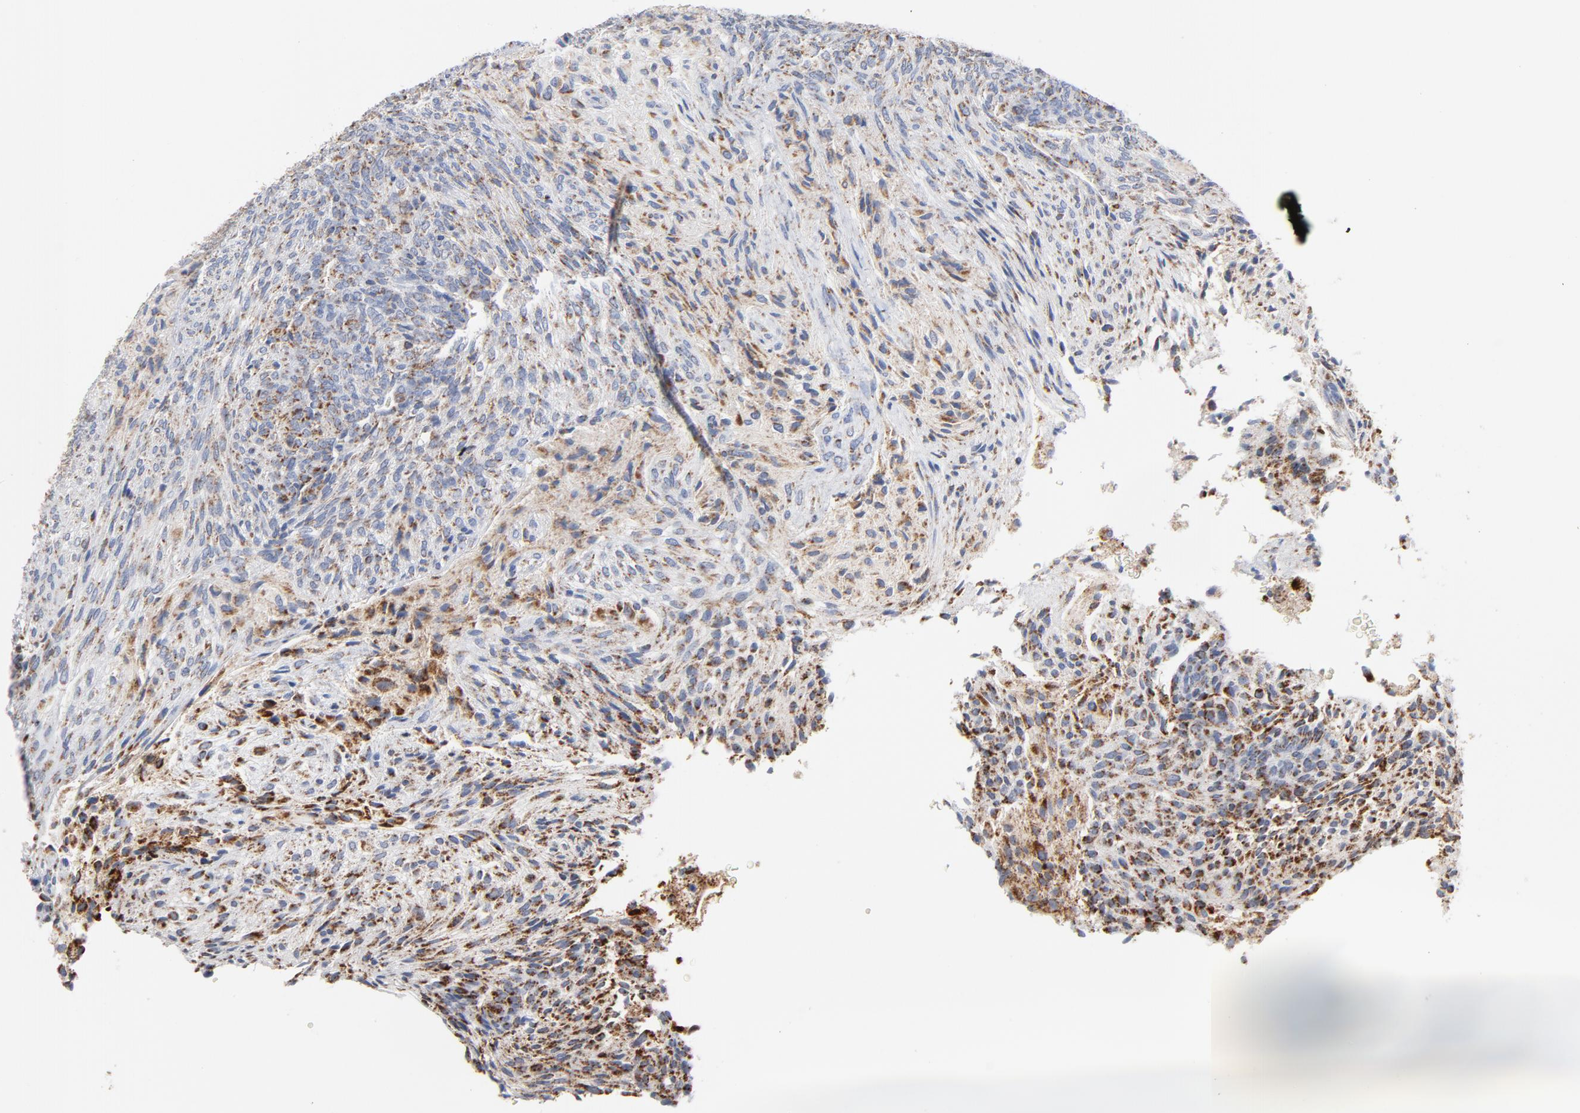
{"staining": {"intensity": "strong", "quantity": ">75%", "location": "cytoplasmic/membranous"}, "tissue": "glioma", "cell_type": "Tumor cells", "image_type": "cancer", "snomed": [{"axis": "morphology", "description": "Glioma, malignant, High grade"}, {"axis": "topography", "description": "Cerebral cortex"}], "caption": "Strong cytoplasmic/membranous expression is present in approximately >75% of tumor cells in malignant glioma (high-grade).", "gene": "DIABLO", "patient": {"sex": "female", "age": 55}}